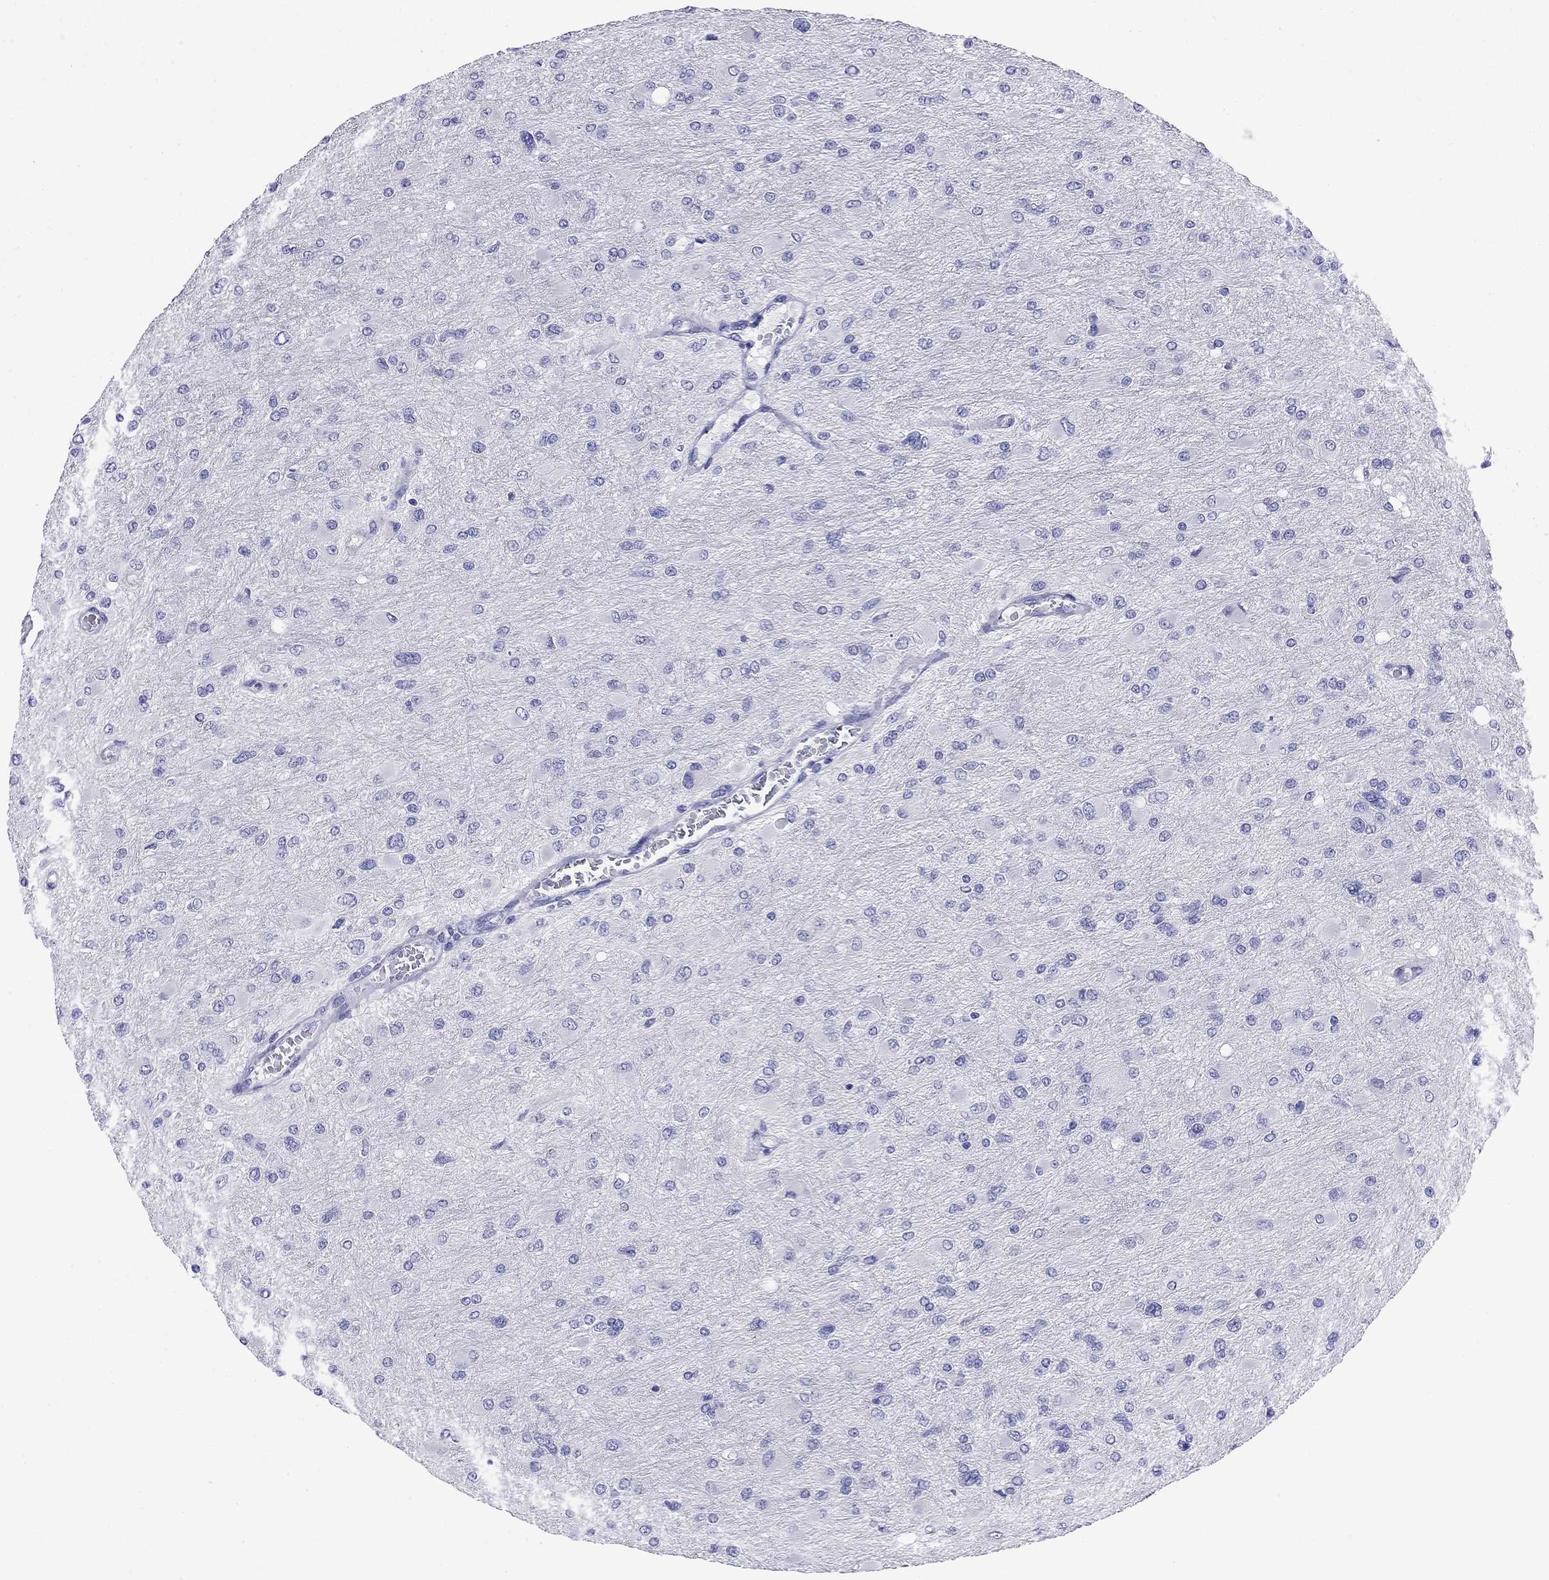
{"staining": {"intensity": "negative", "quantity": "none", "location": "none"}, "tissue": "glioma", "cell_type": "Tumor cells", "image_type": "cancer", "snomed": [{"axis": "morphology", "description": "Glioma, malignant, High grade"}, {"axis": "topography", "description": "Cerebral cortex"}], "caption": "High power microscopy histopathology image of an immunohistochemistry micrograph of glioma, revealing no significant expression in tumor cells. (DAB (3,3'-diaminobenzidine) IHC visualized using brightfield microscopy, high magnification).", "gene": "FIGLA", "patient": {"sex": "female", "age": 36}}